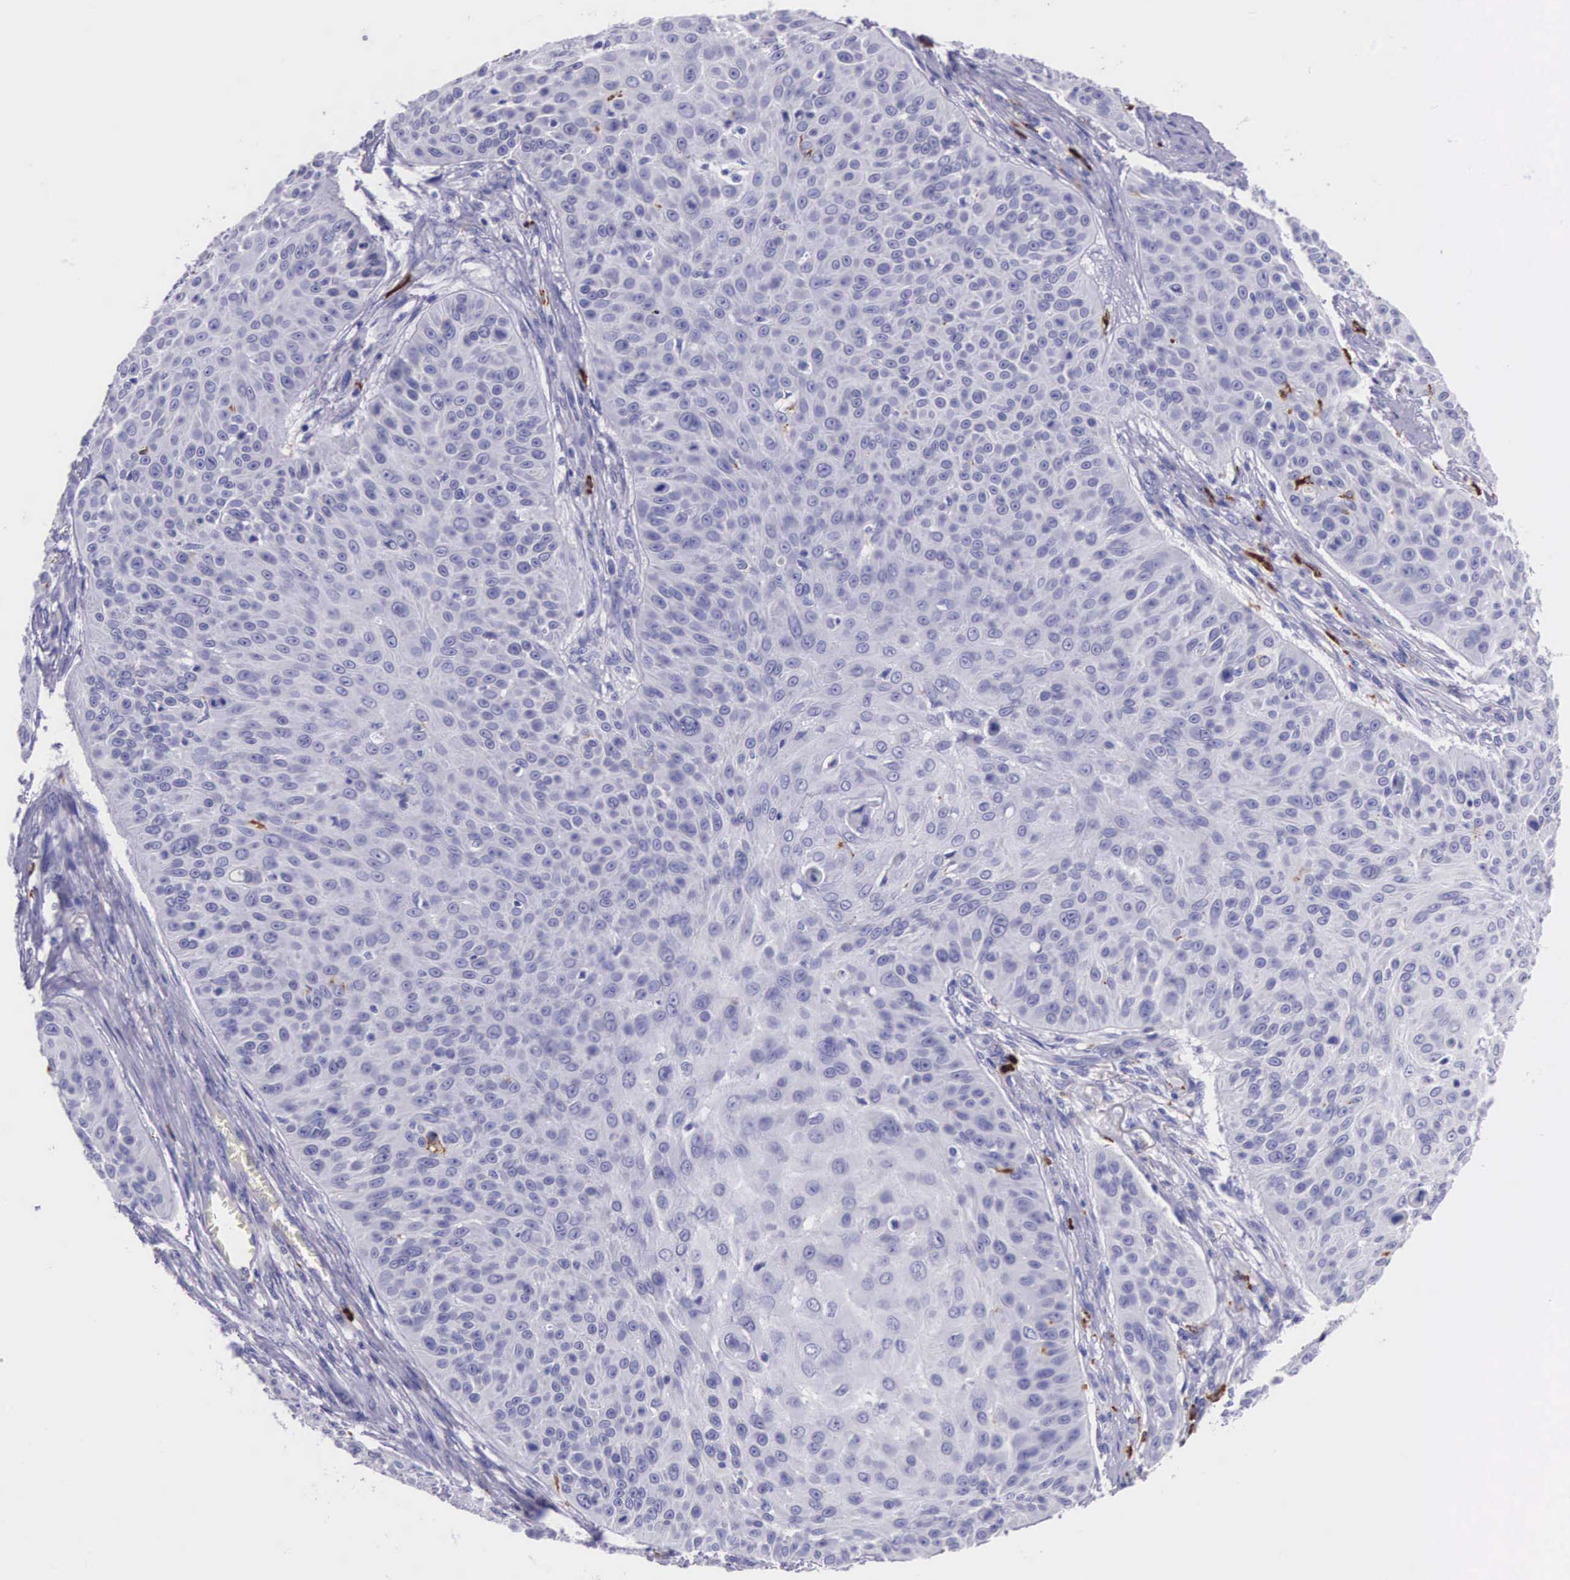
{"staining": {"intensity": "negative", "quantity": "none", "location": "none"}, "tissue": "skin cancer", "cell_type": "Tumor cells", "image_type": "cancer", "snomed": [{"axis": "morphology", "description": "Squamous cell carcinoma, NOS"}, {"axis": "topography", "description": "Skin"}], "caption": "Protein analysis of skin squamous cell carcinoma shows no significant expression in tumor cells.", "gene": "FCN1", "patient": {"sex": "male", "age": 82}}